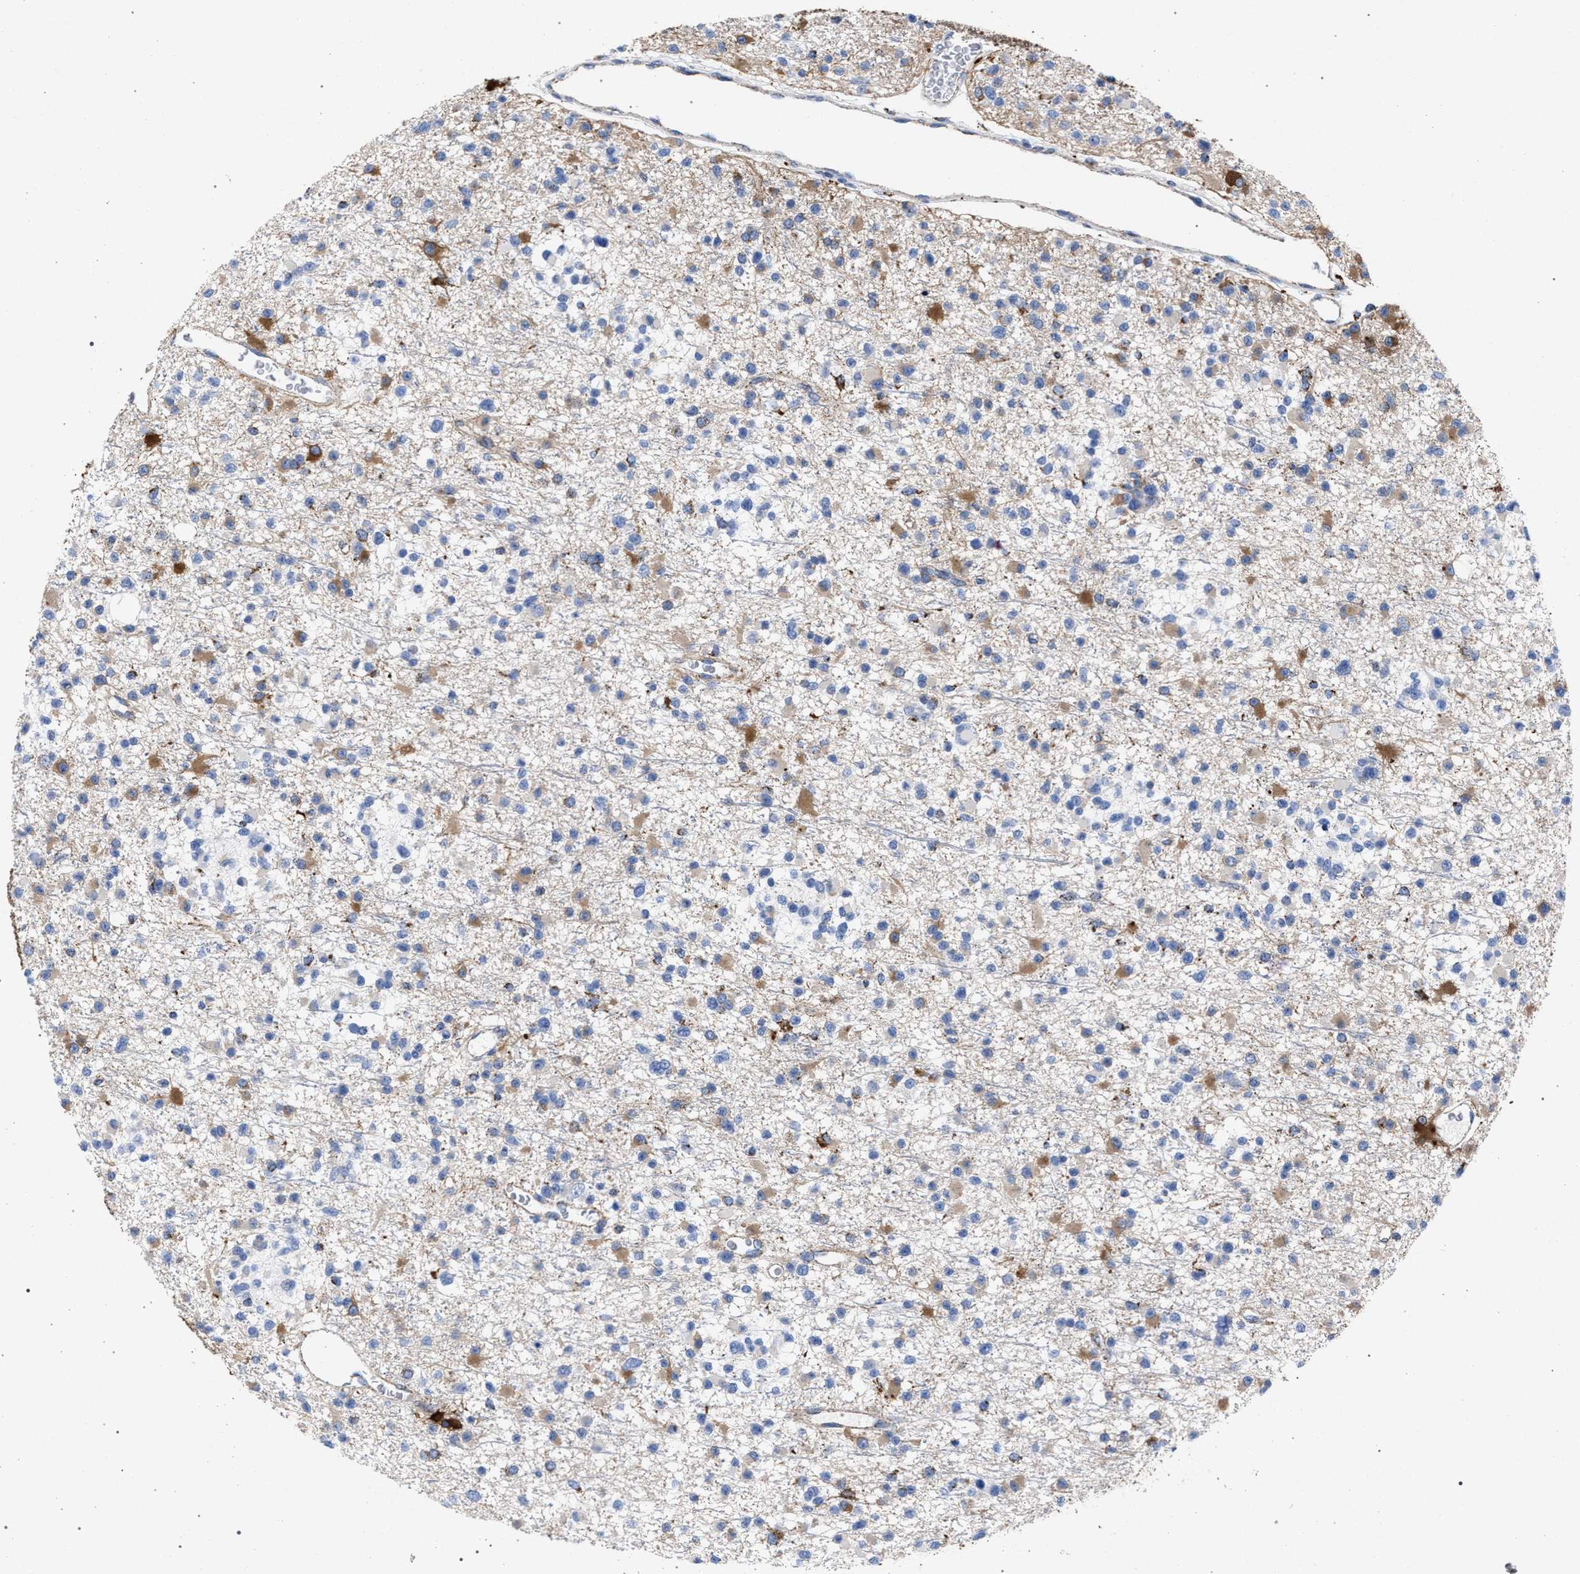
{"staining": {"intensity": "moderate", "quantity": "<25%", "location": "cytoplasmic/membranous"}, "tissue": "glioma", "cell_type": "Tumor cells", "image_type": "cancer", "snomed": [{"axis": "morphology", "description": "Glioma, malignant, Low grade"}, {"axis": "topography", "description": "Brain"}], "caption": "Protein expression analysis of human glioma reveals moderate cytoplasmic/membranous positivity in approximately <25% of tumor cells.", "gene": "ACADS", "patient": {"sex": "female", "age": 22}}